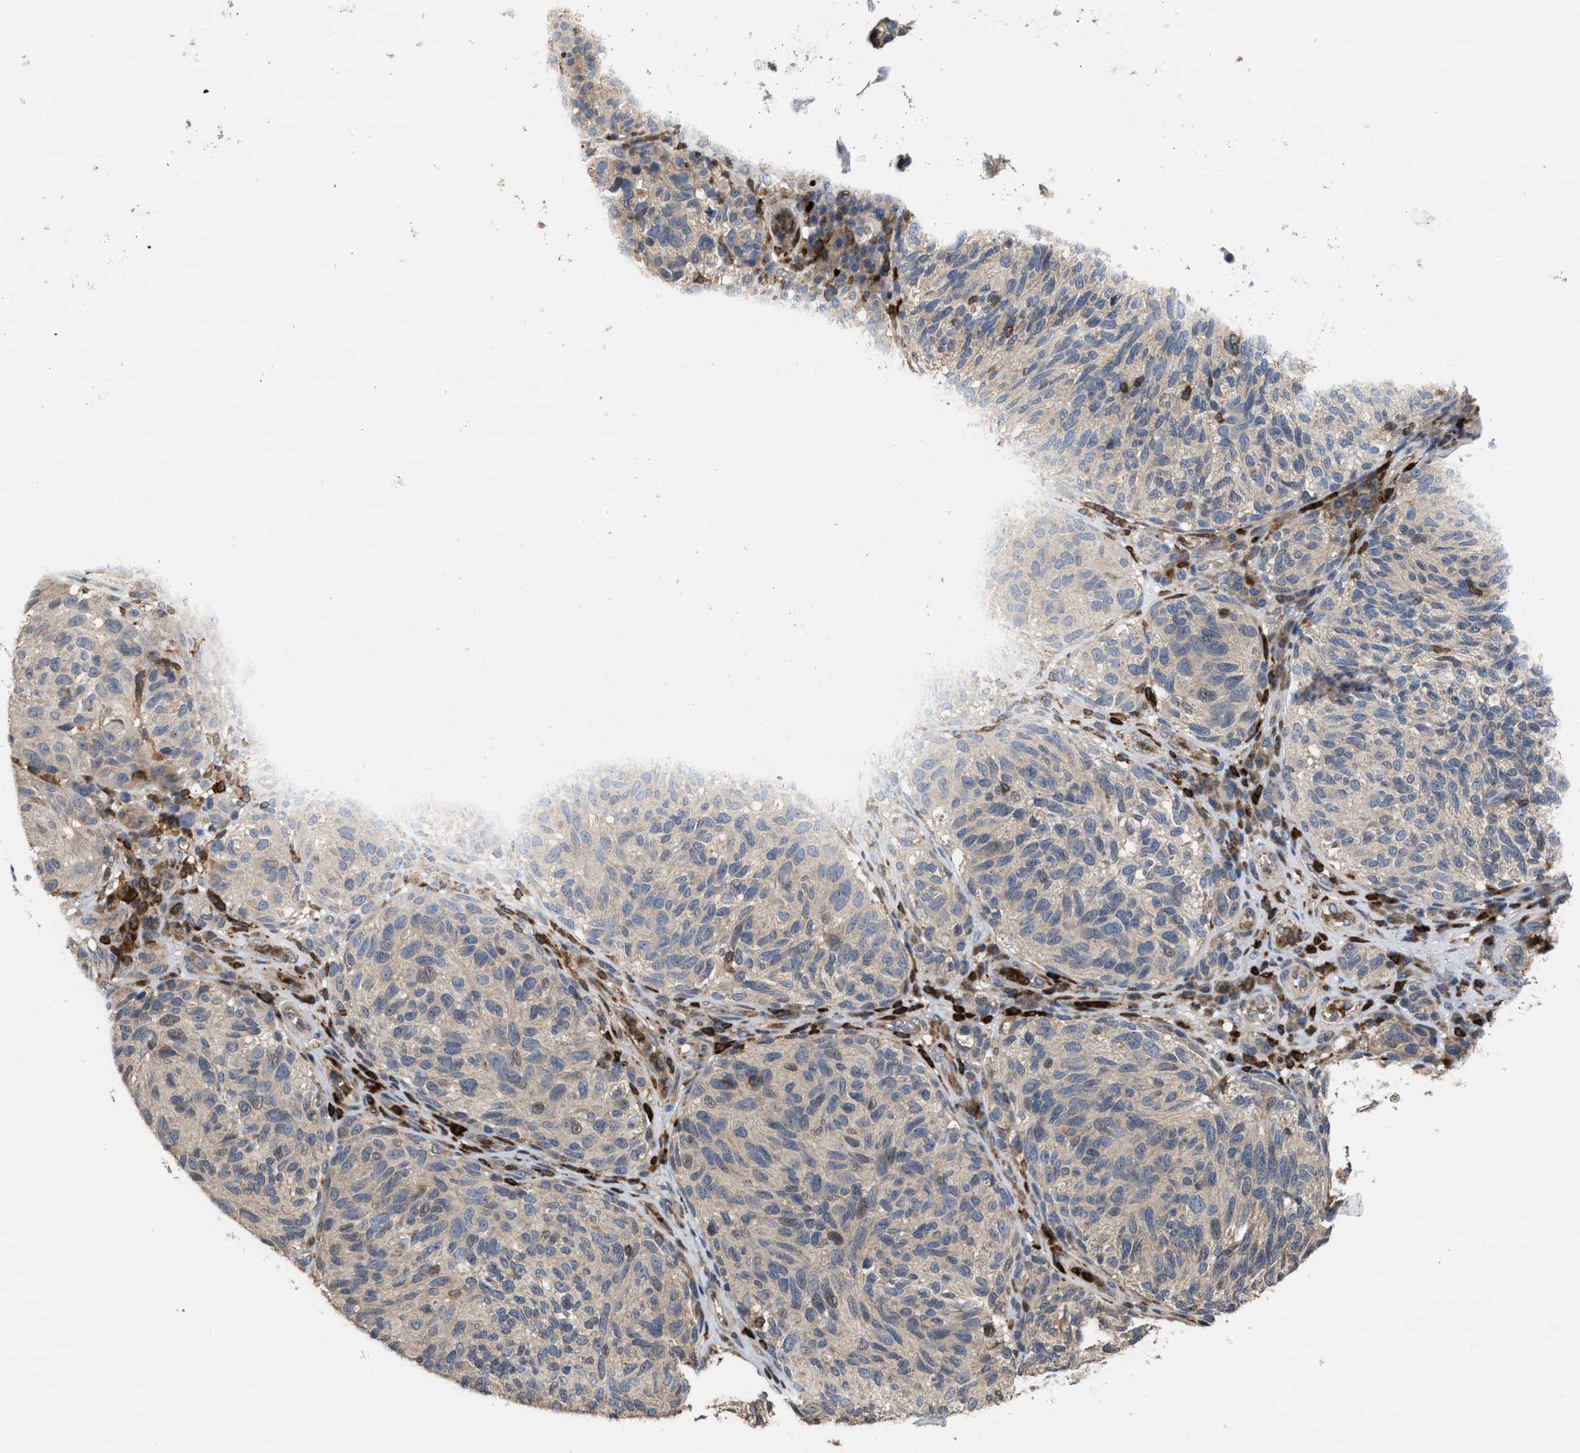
{"staining": {"intensity": "weak", "quantity": "25%-75%", "location": "cytoplasmic/membranous"}, "tissue": "melanoma", "cell_type": "Tumor cells", "image_type": "cancer", "snomed": [{"axis": "morphology", "description": "Malignant melanoma, NOS"}, {"axis": "topography", "description": "Skin"}], "caption": "Protein expression by IHC shows weak cytoplasmic/membranous positivity in approximately 25%-75% of tumor cells in melanoma. (DAB = brown stain, brightfield microscopy at high magnification).", "gene": "PTPRE", "patient": {"sex": "female", "age": 73}}